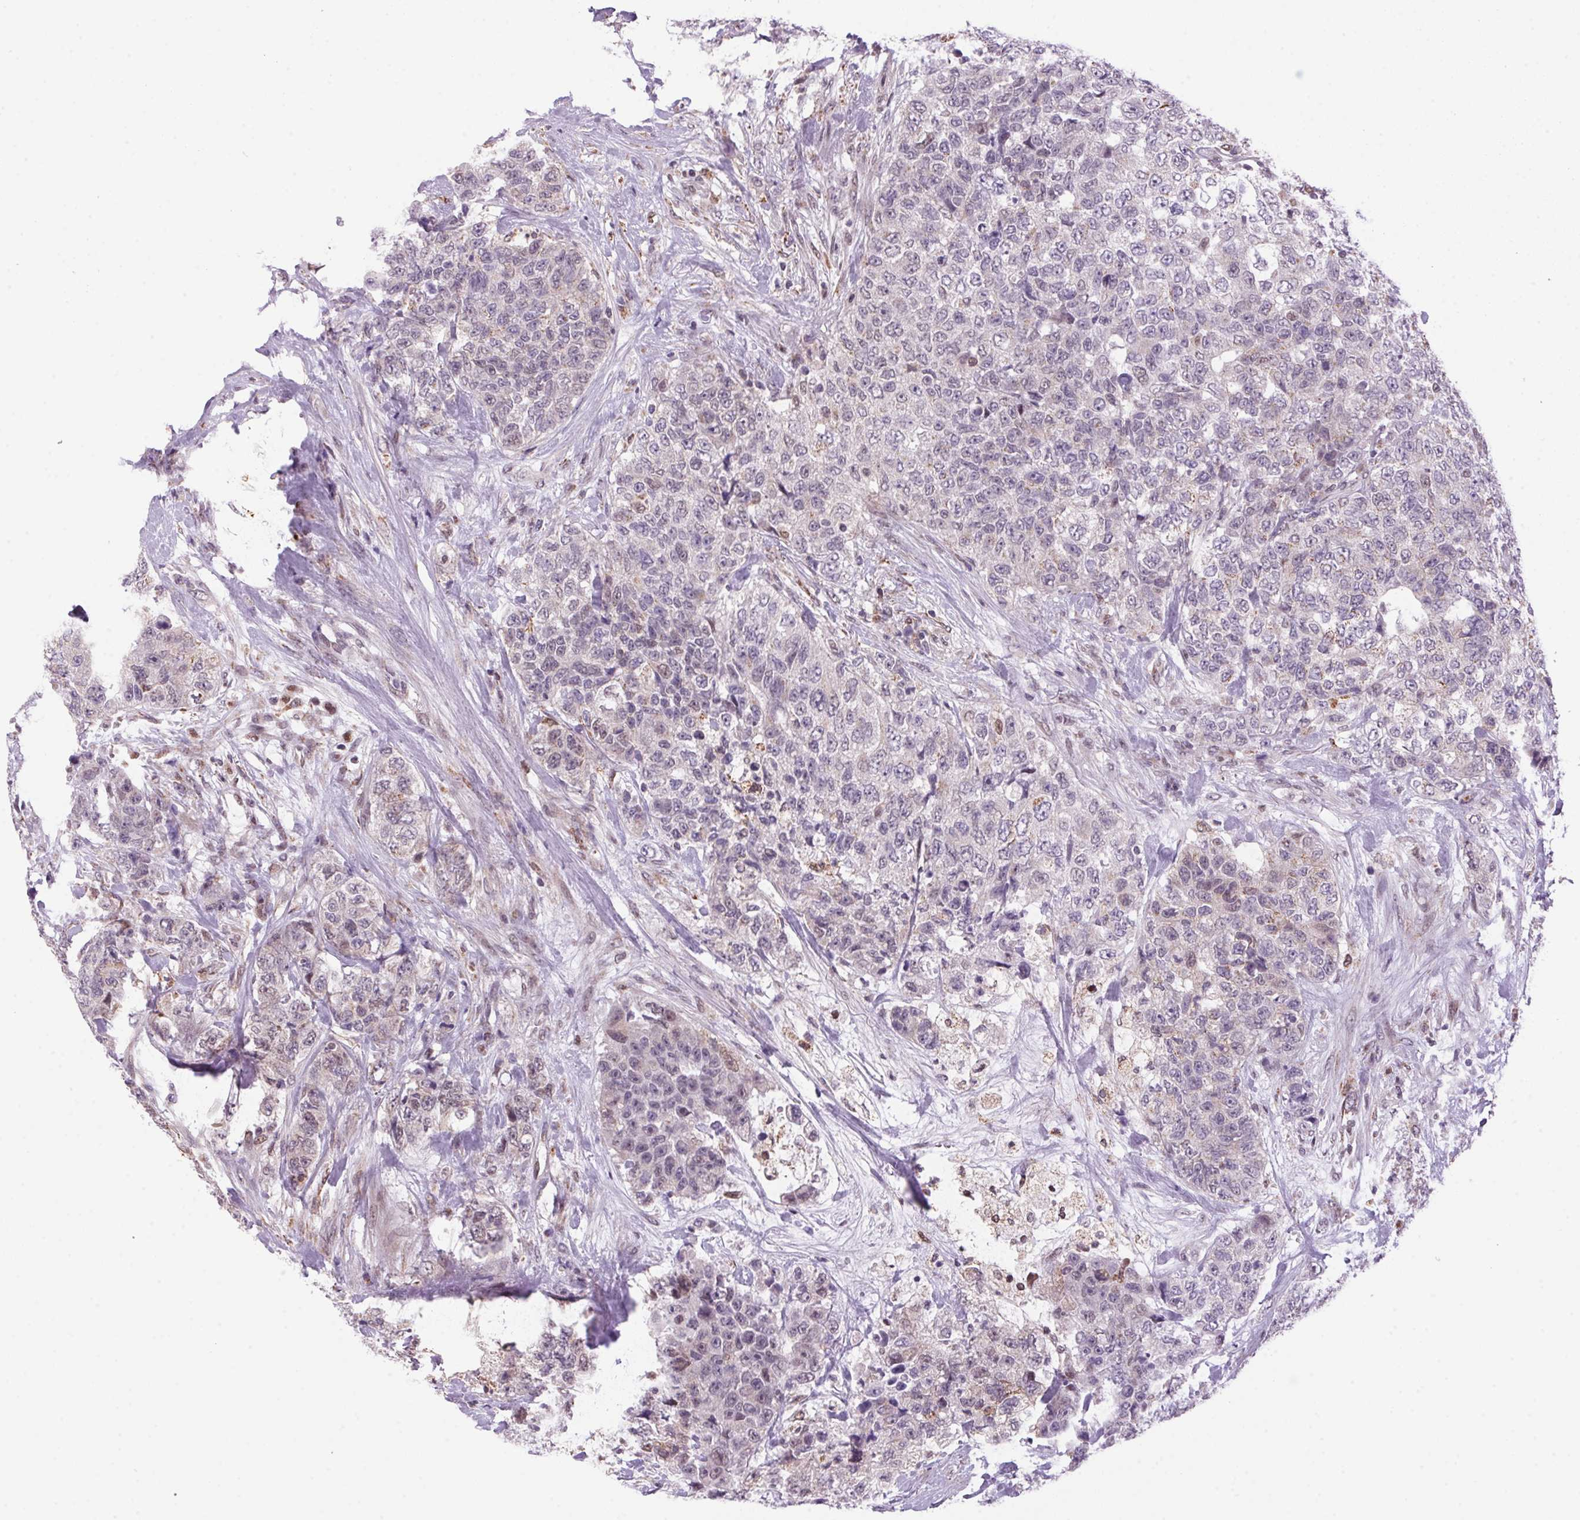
{"staining": {"intensity": "weak", "quantity": "<25%", "location": "cytoplasmic/membranous"}, "tissue": "urothelial cancer", "cell_type": "Tumor cells", "image_type": "cancer", "snomed": [{"axis": "morphology", "description": "Urothelial carcinoma, High grade"}, {"axis": "topography", "description": "Urinary bladder"}], "caption": "Urothelial cancer was stained to show a protein in brown. There is no significant expression in tumor cells.", "gene": "AKR1E2", "patient": {"sex": "female", "age": 78}}